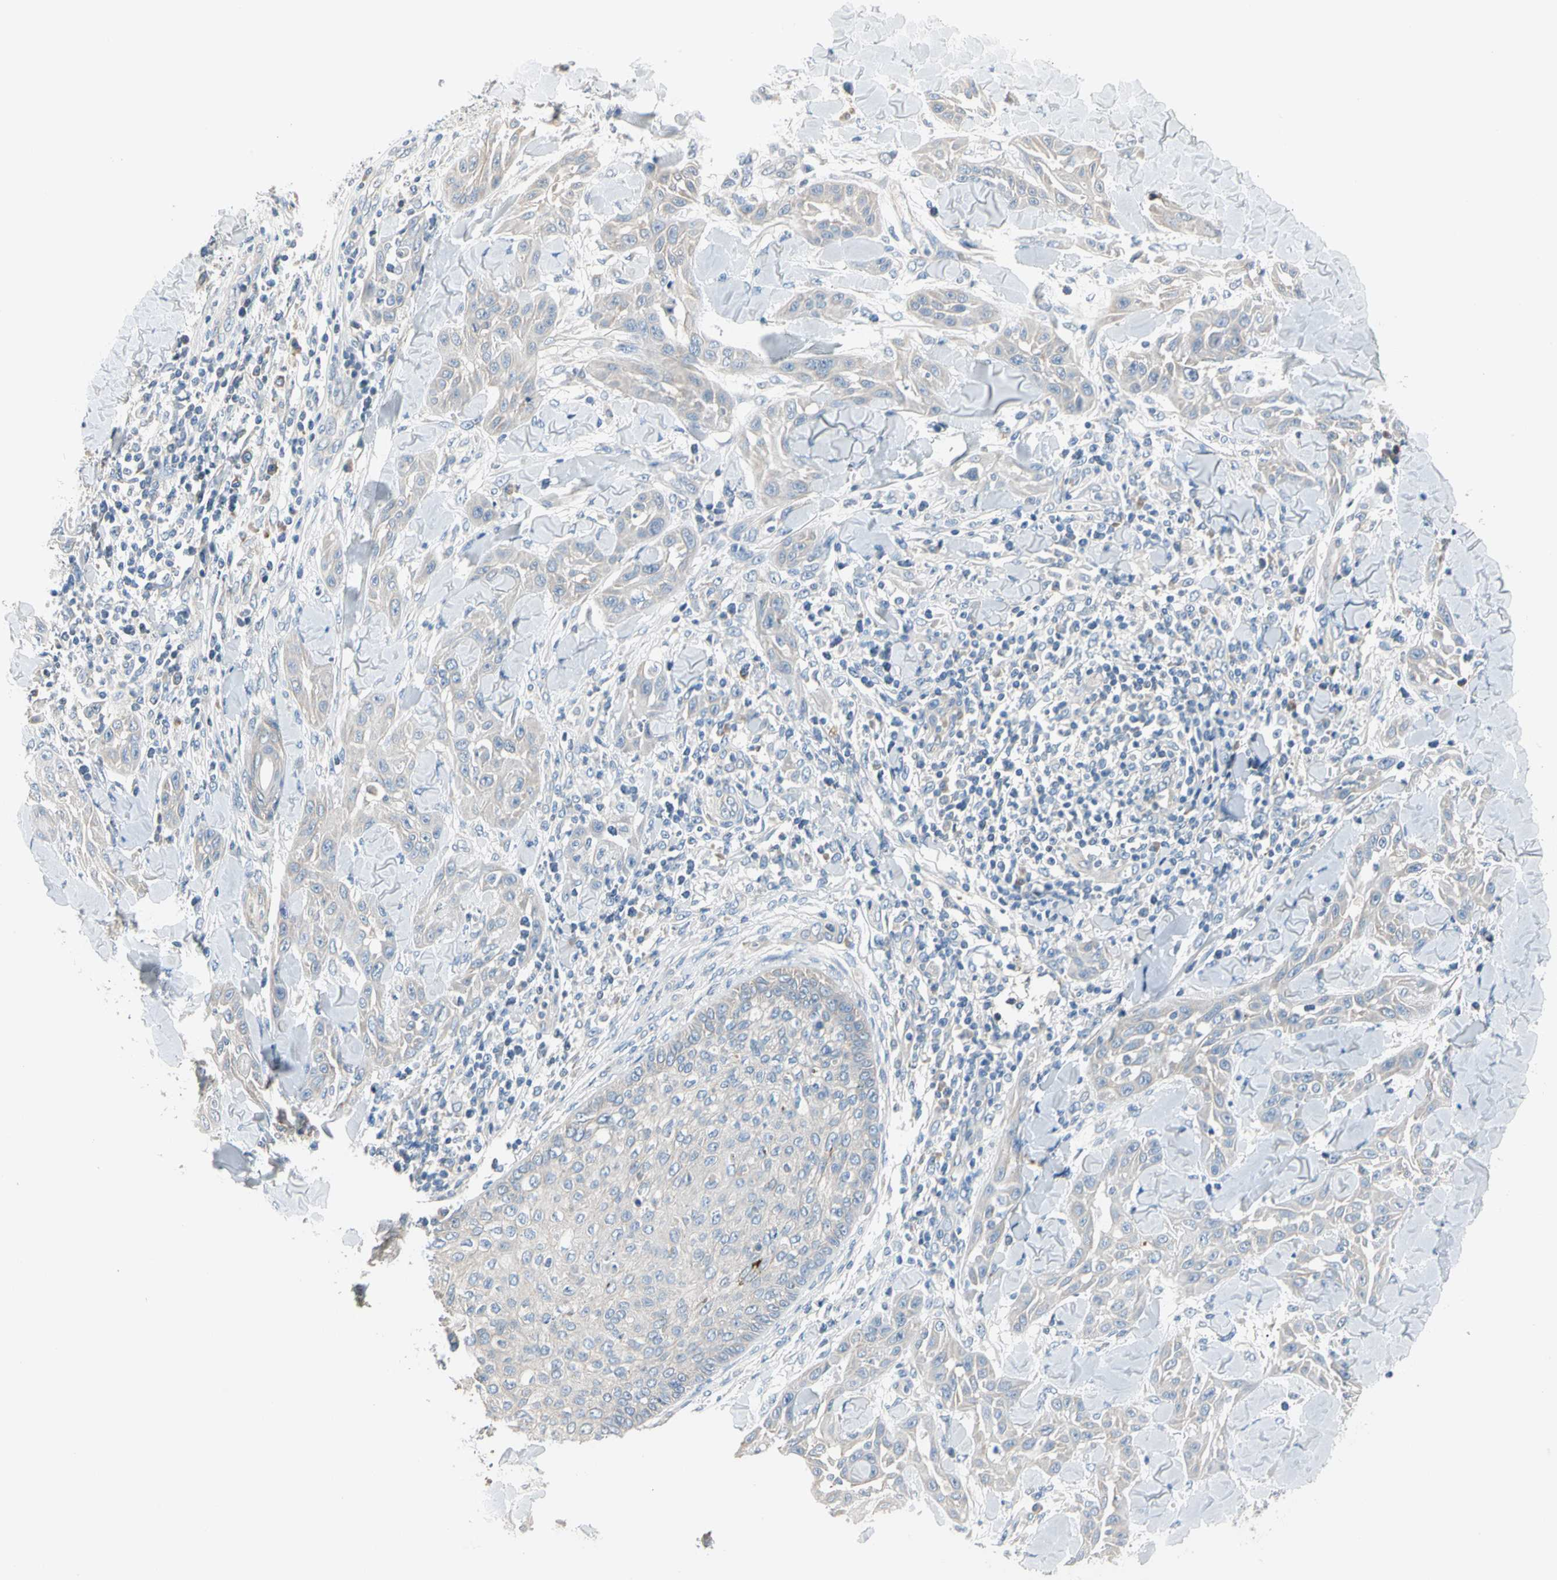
{"staining": {"intensity": "weak", "quantity": "25%-75%", "location": "cytoplasmic/membranous"}, "tissue": "skin cancer", "cell_type": "Tumor cells", "image_type": "cancer", "snomed": [{"axis": "morphology", "description": "Squamous cell carcinoma, NOS"}, {"axis": "topography", "description": "Skin"}], "caption": "There is low levels of weak cytoplasmic/membranous staining in tumor cells of skin squamous cell carcinoma, as demonstrated by immunohistochemical staining (brown color).", "gene": "GPR153", "patient": {"sex": "male", "age": 24}}